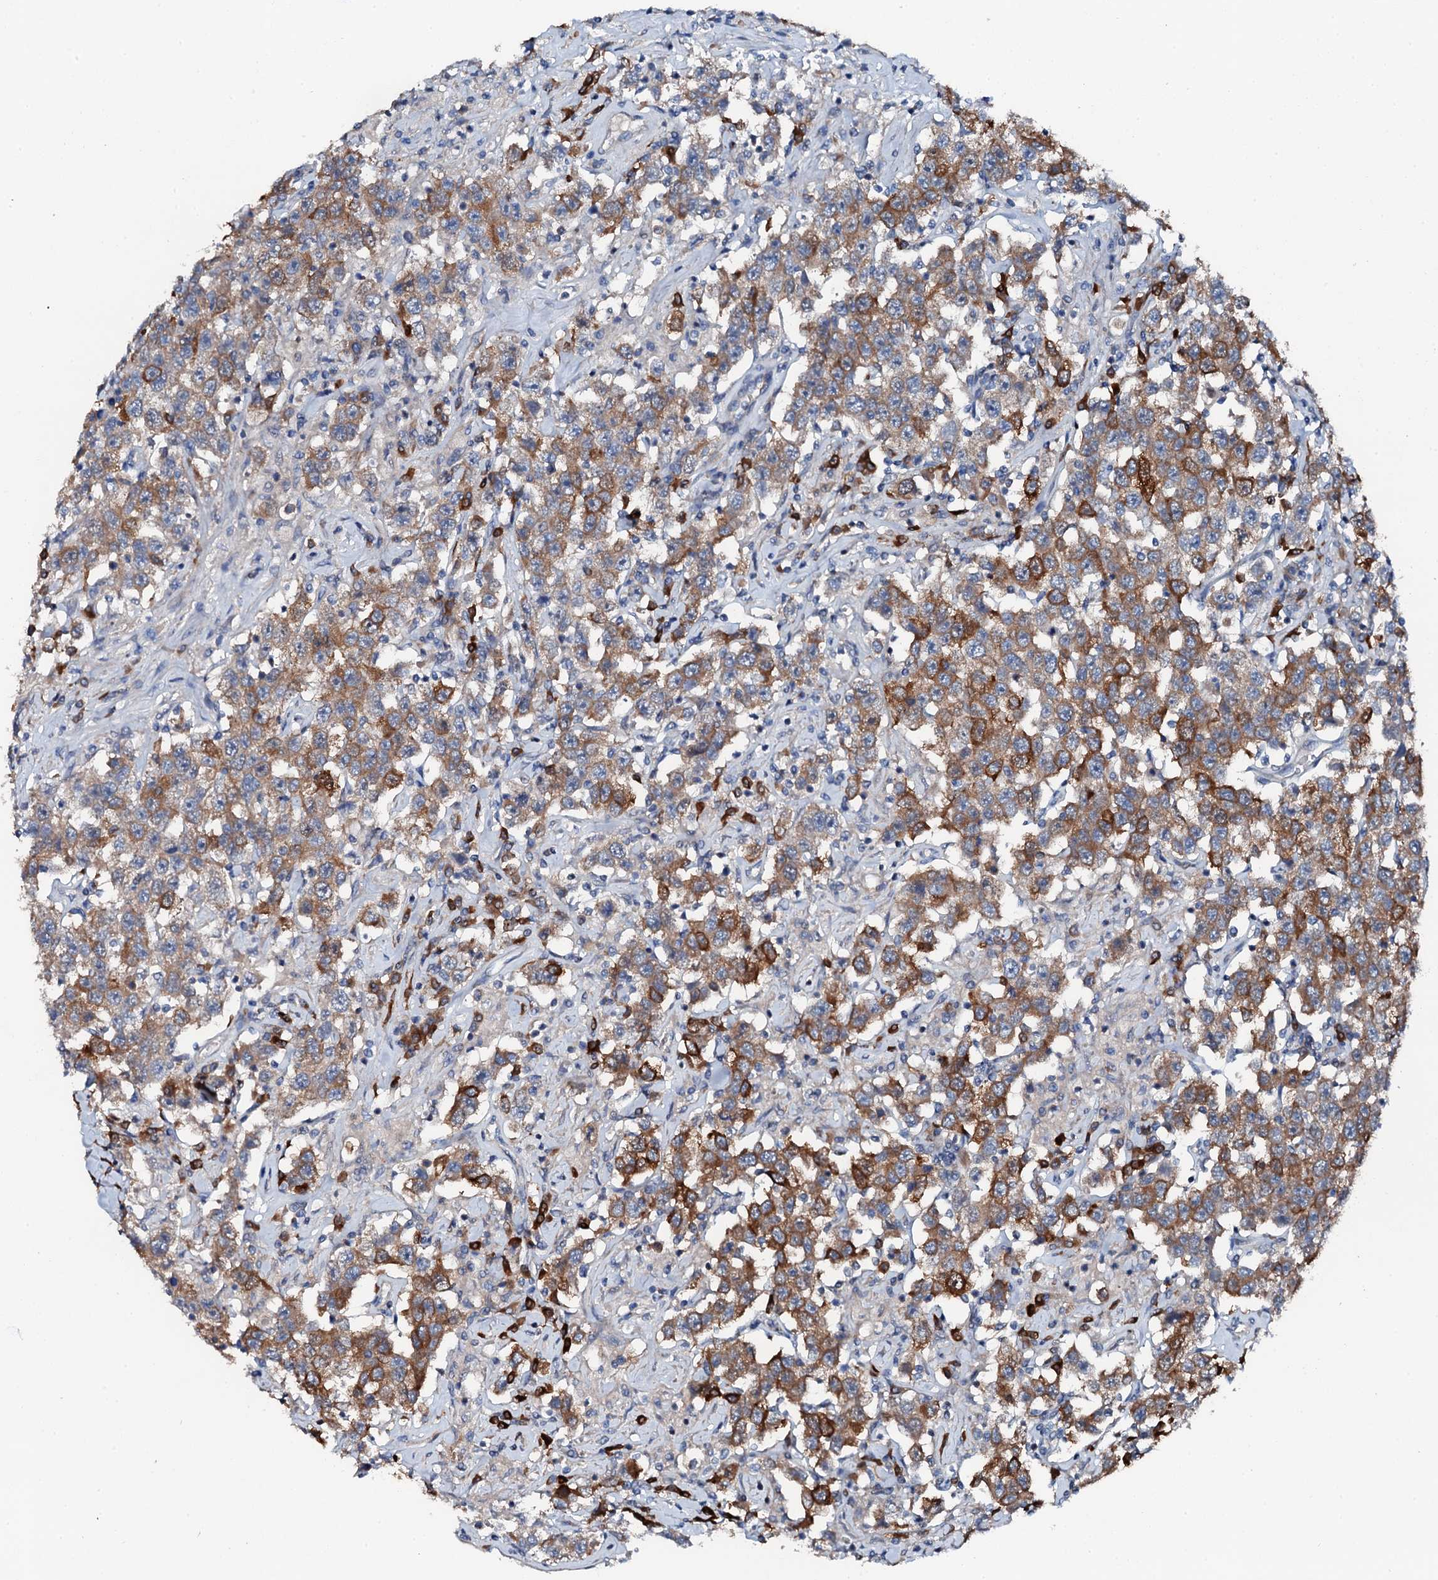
{"staining": {"intensity": "strong", "quantity": "25%-75%", "location": "cytoplasmic/membranous"}, "tissue": "testis cancer", "cell_type": "Tumor cells", "image_type": "cancer", "snomed": [{"axis": "morphology", "description": "Seminoma, NOS"}, {"axis": "topography", "description": "Testis"}], "caption": "Immunohistochemical staining of human seminoma (testis) demonstrates high levels of strong cytoplasmic/membranous staining in approximately 25%-75% of tumor cells.", "gene": "GFOD2", "patient": {"sex": "male", "age": 41}}